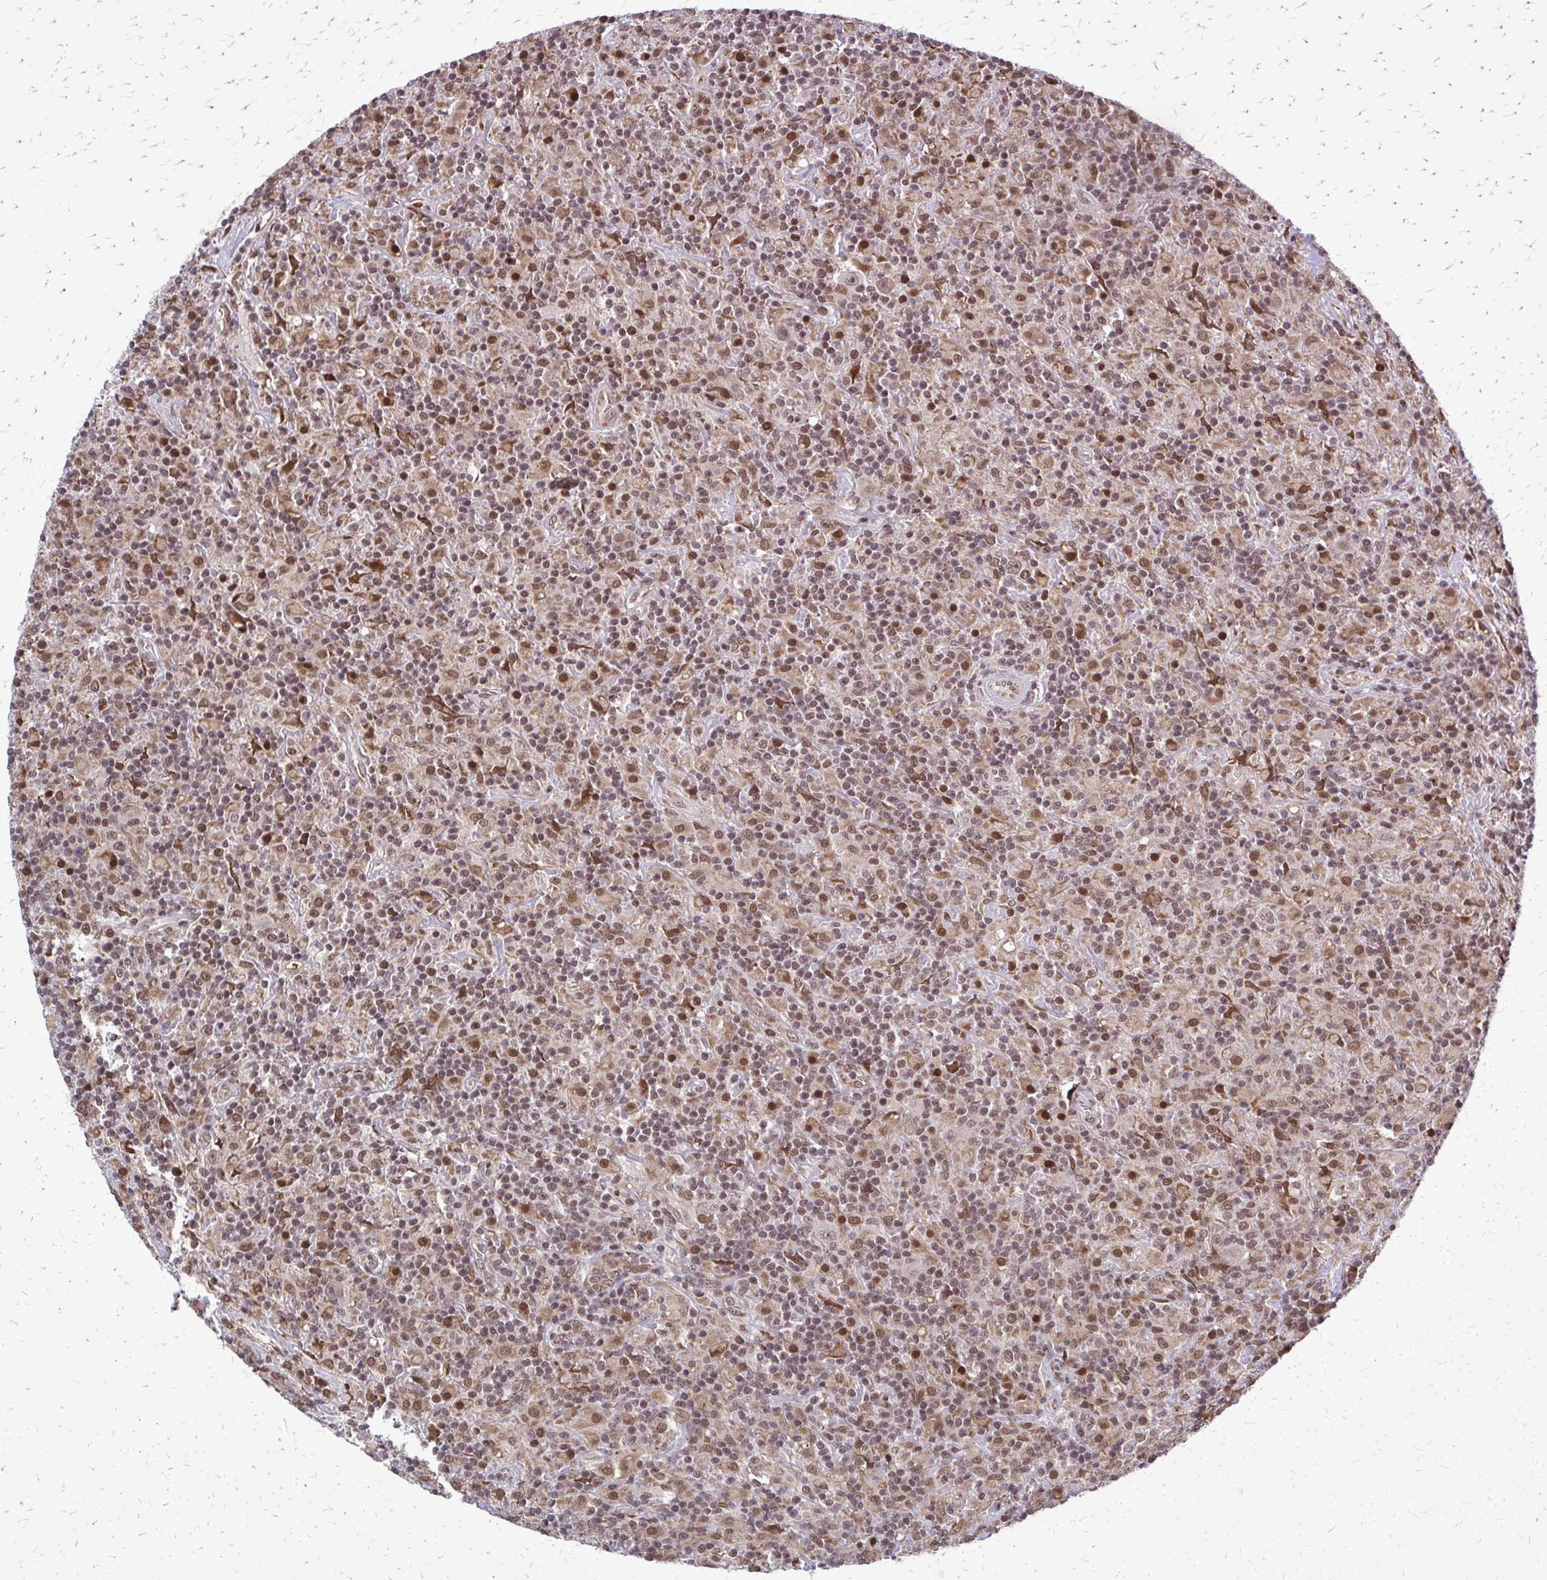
{"staining": {"intensity": "moderate", "quantity": ">75%", "location": "nuclear"}, "tissue": "lymphoma", "cell_type": "Tumor cells", "image_type": "cancer", "snomed": [{"axis": "morphology", "description": "Hodgkin's disease, NOS"}, {"axis": "topography", "description": "Lymph node"}], "caption": "Immunohistochemical staining of Hodgkin's disease shows medium levels of moderate nuclear staining in about >75% of tumor cells.", "gene": "HDAC3", "patient": {"sex": "male", "age": 70}}